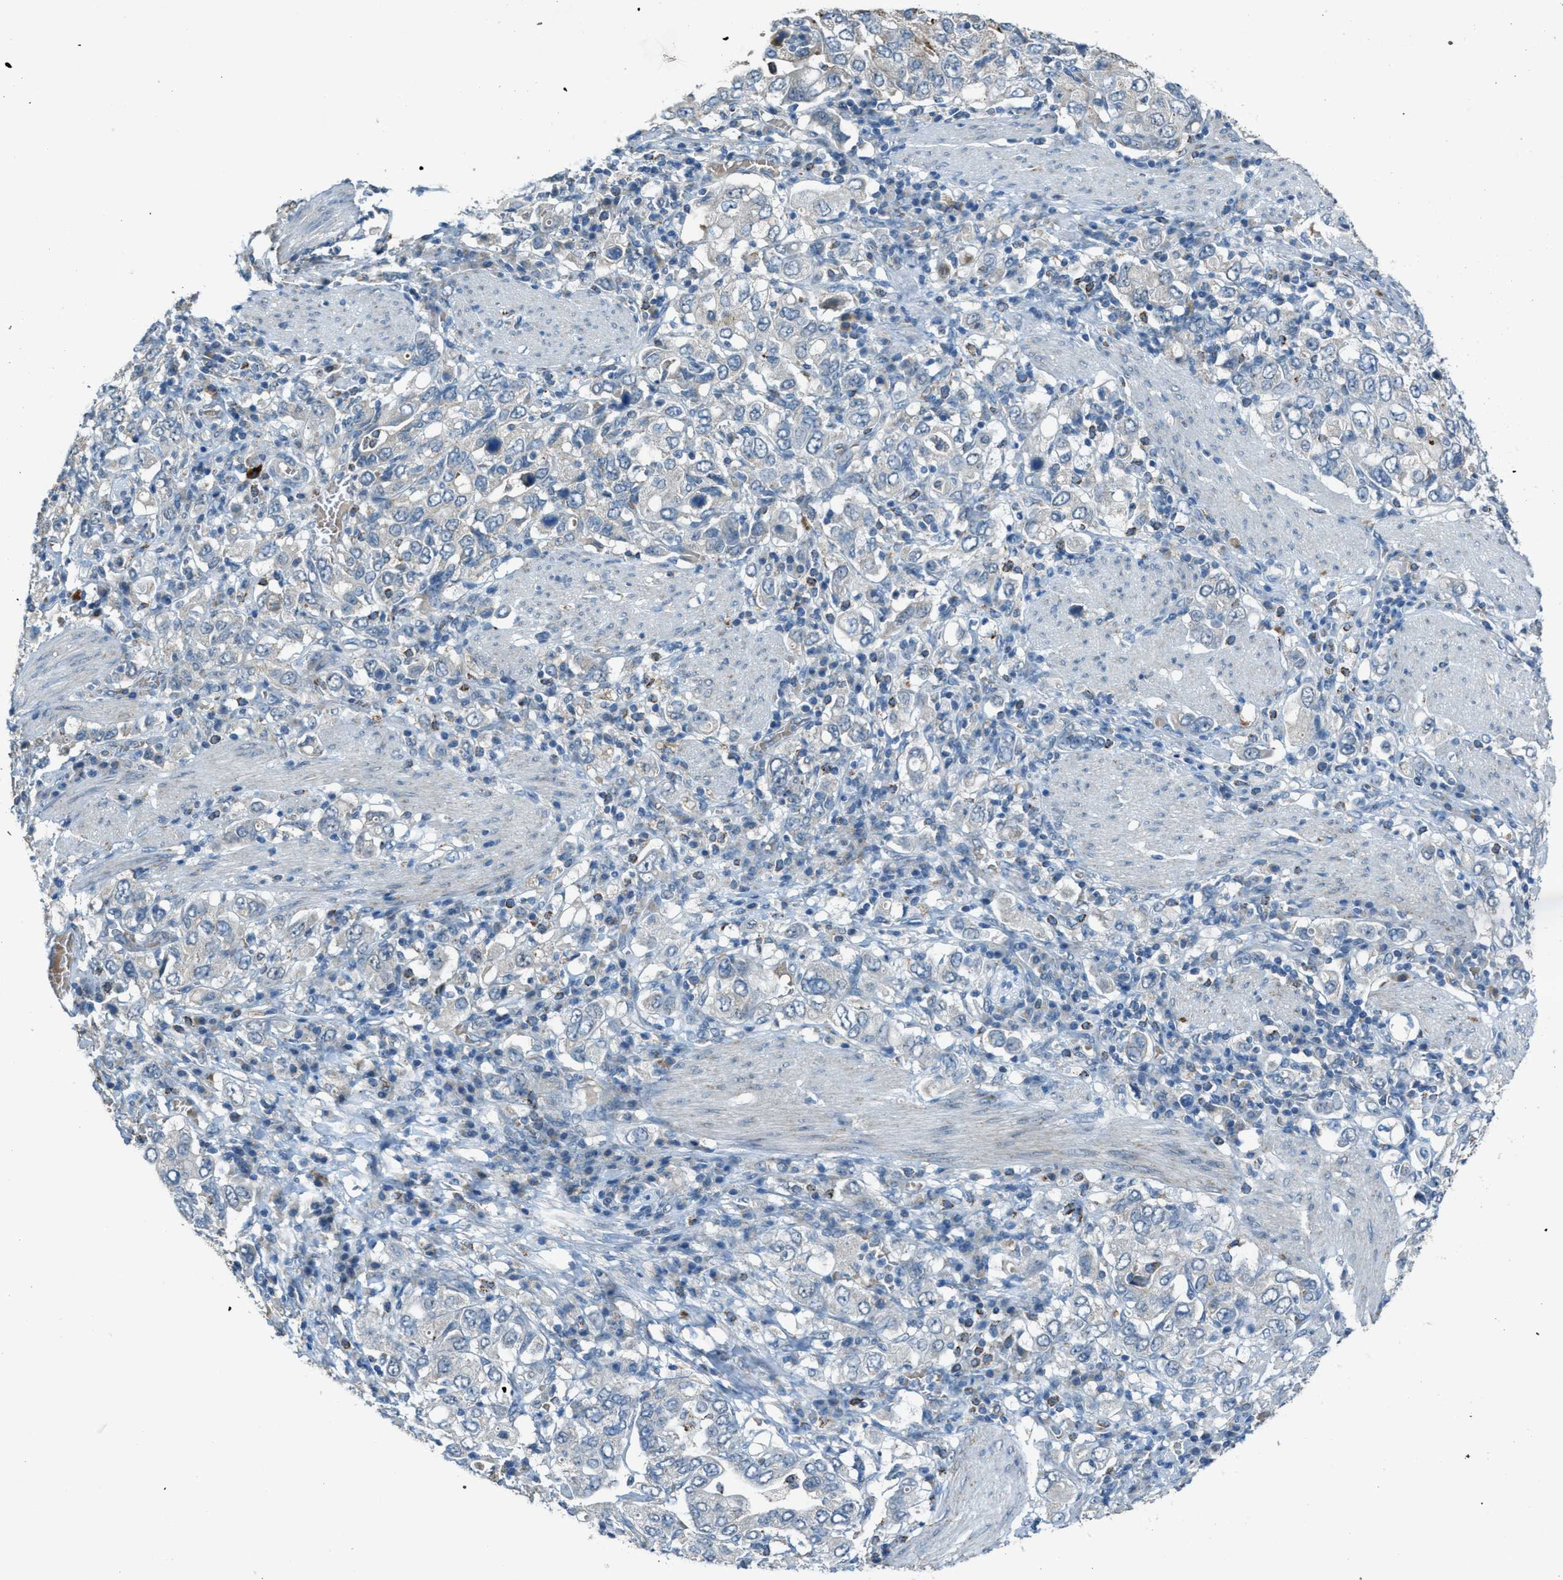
{"staining": {"intensity": "negative", "quantity": "none", "location": "none"}, "tissue": "stomach cancer", "cell_type": "Tumor cells", "image_type": "cancer", "snomed": [{"axis": "morphology", "description": "Adenocarcinoma, NOS"}, {"axis": "topography", "description": "Stomach, upper"}], "caption": "Tumor cells show no significant staining in stomach cancer.", "gene": "CDON", "patient": {"sex": "male", "age": 62}}